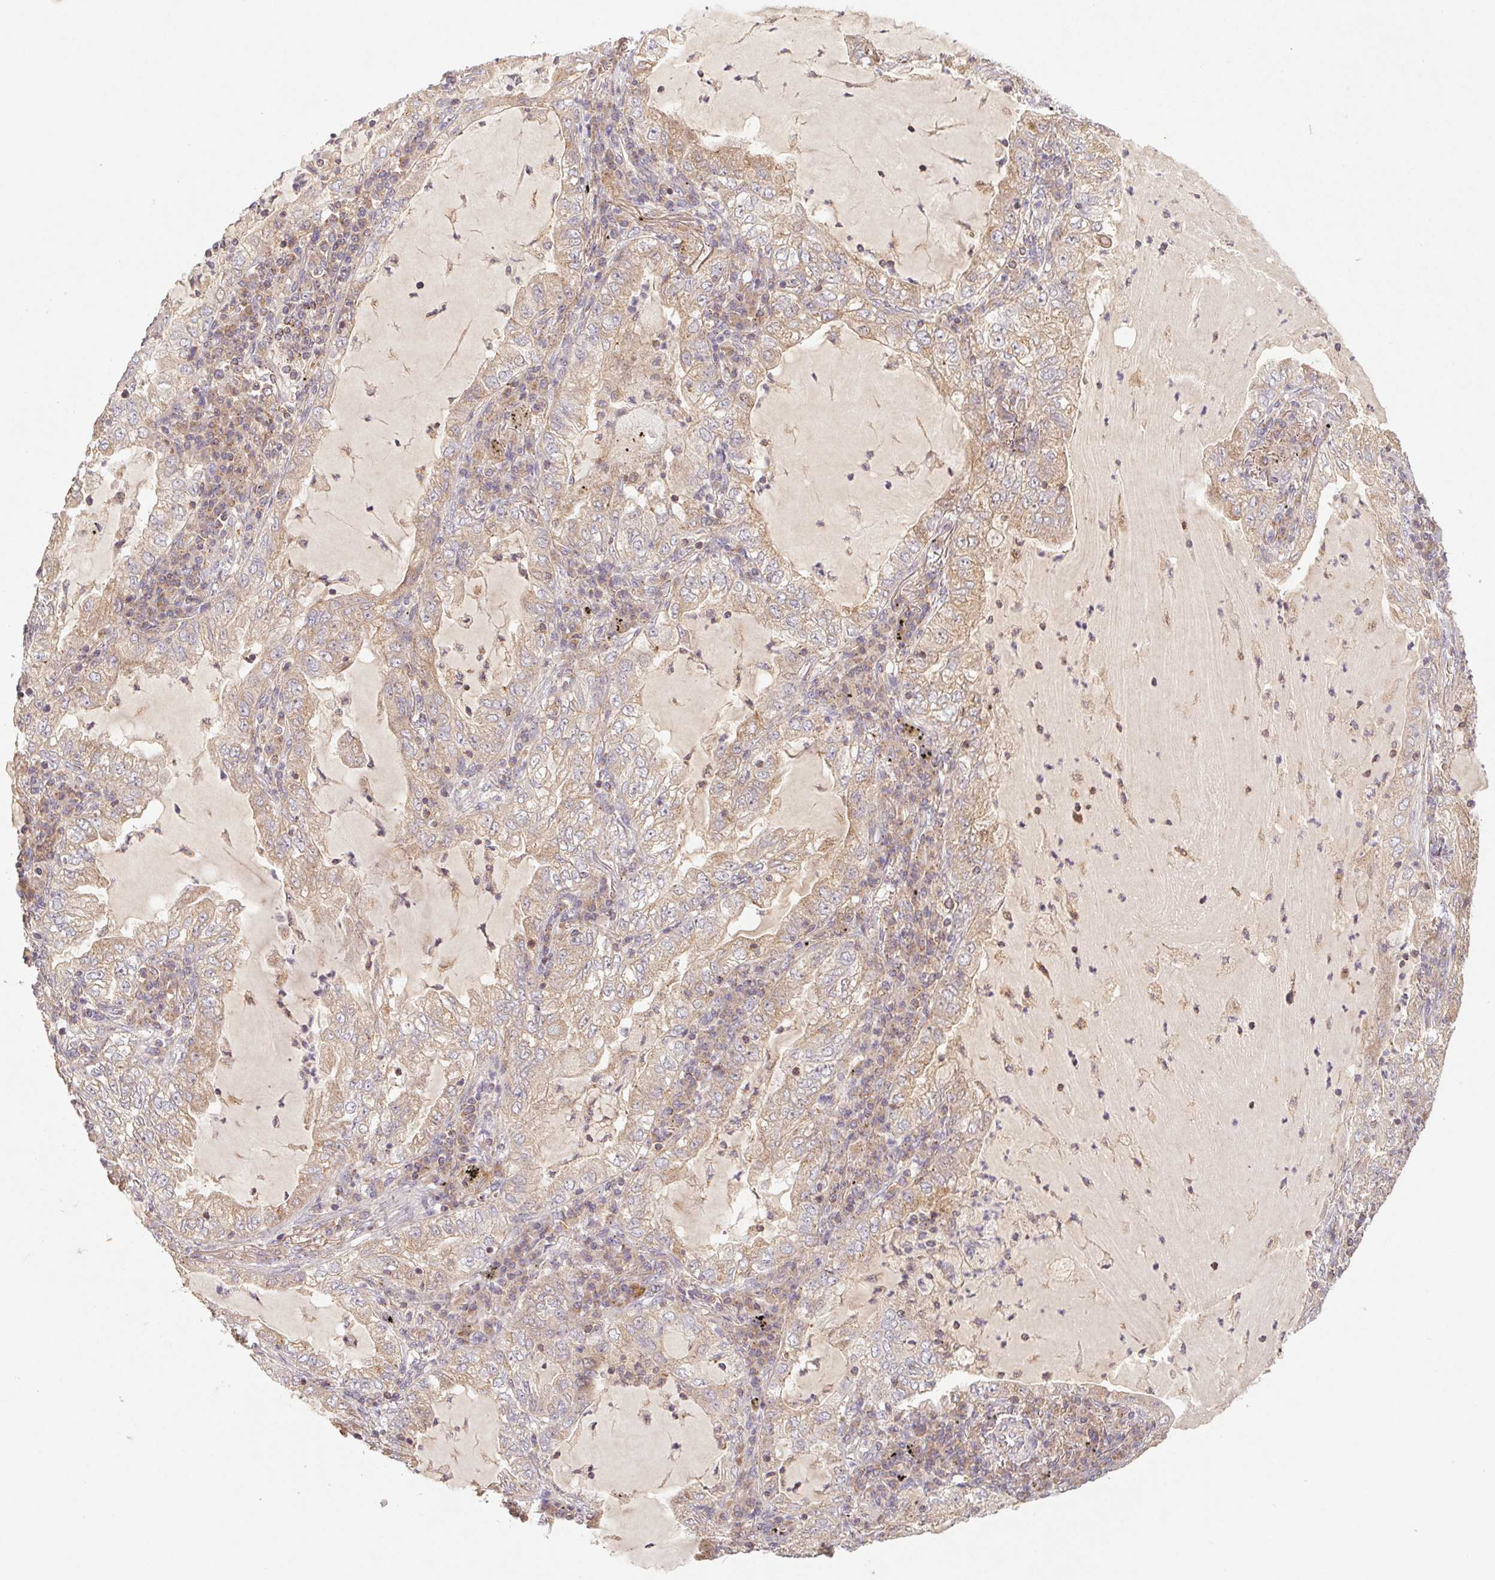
{"staining": {"intensity": "weak", "quantity": ">75%", "location": "cytoplasmic/membranous"}, "tissue": "lung cancer", "cell_type": "Tumor cells", "image_type": "cancer", "snomed": [{"axis": "morphology", "description": "Adenocarcinoma, NOS"}, {"axis": "topography", "description": "Lung"}], "caption": "Brown immunohistochemical staining in adenocarcinoma (lung) exhibits weak cytoplasmic/membranous staining in approximately >75% of tumor cells.", "gene": "MTHFD1", "patient": {"sex": "female", "age": 73}}